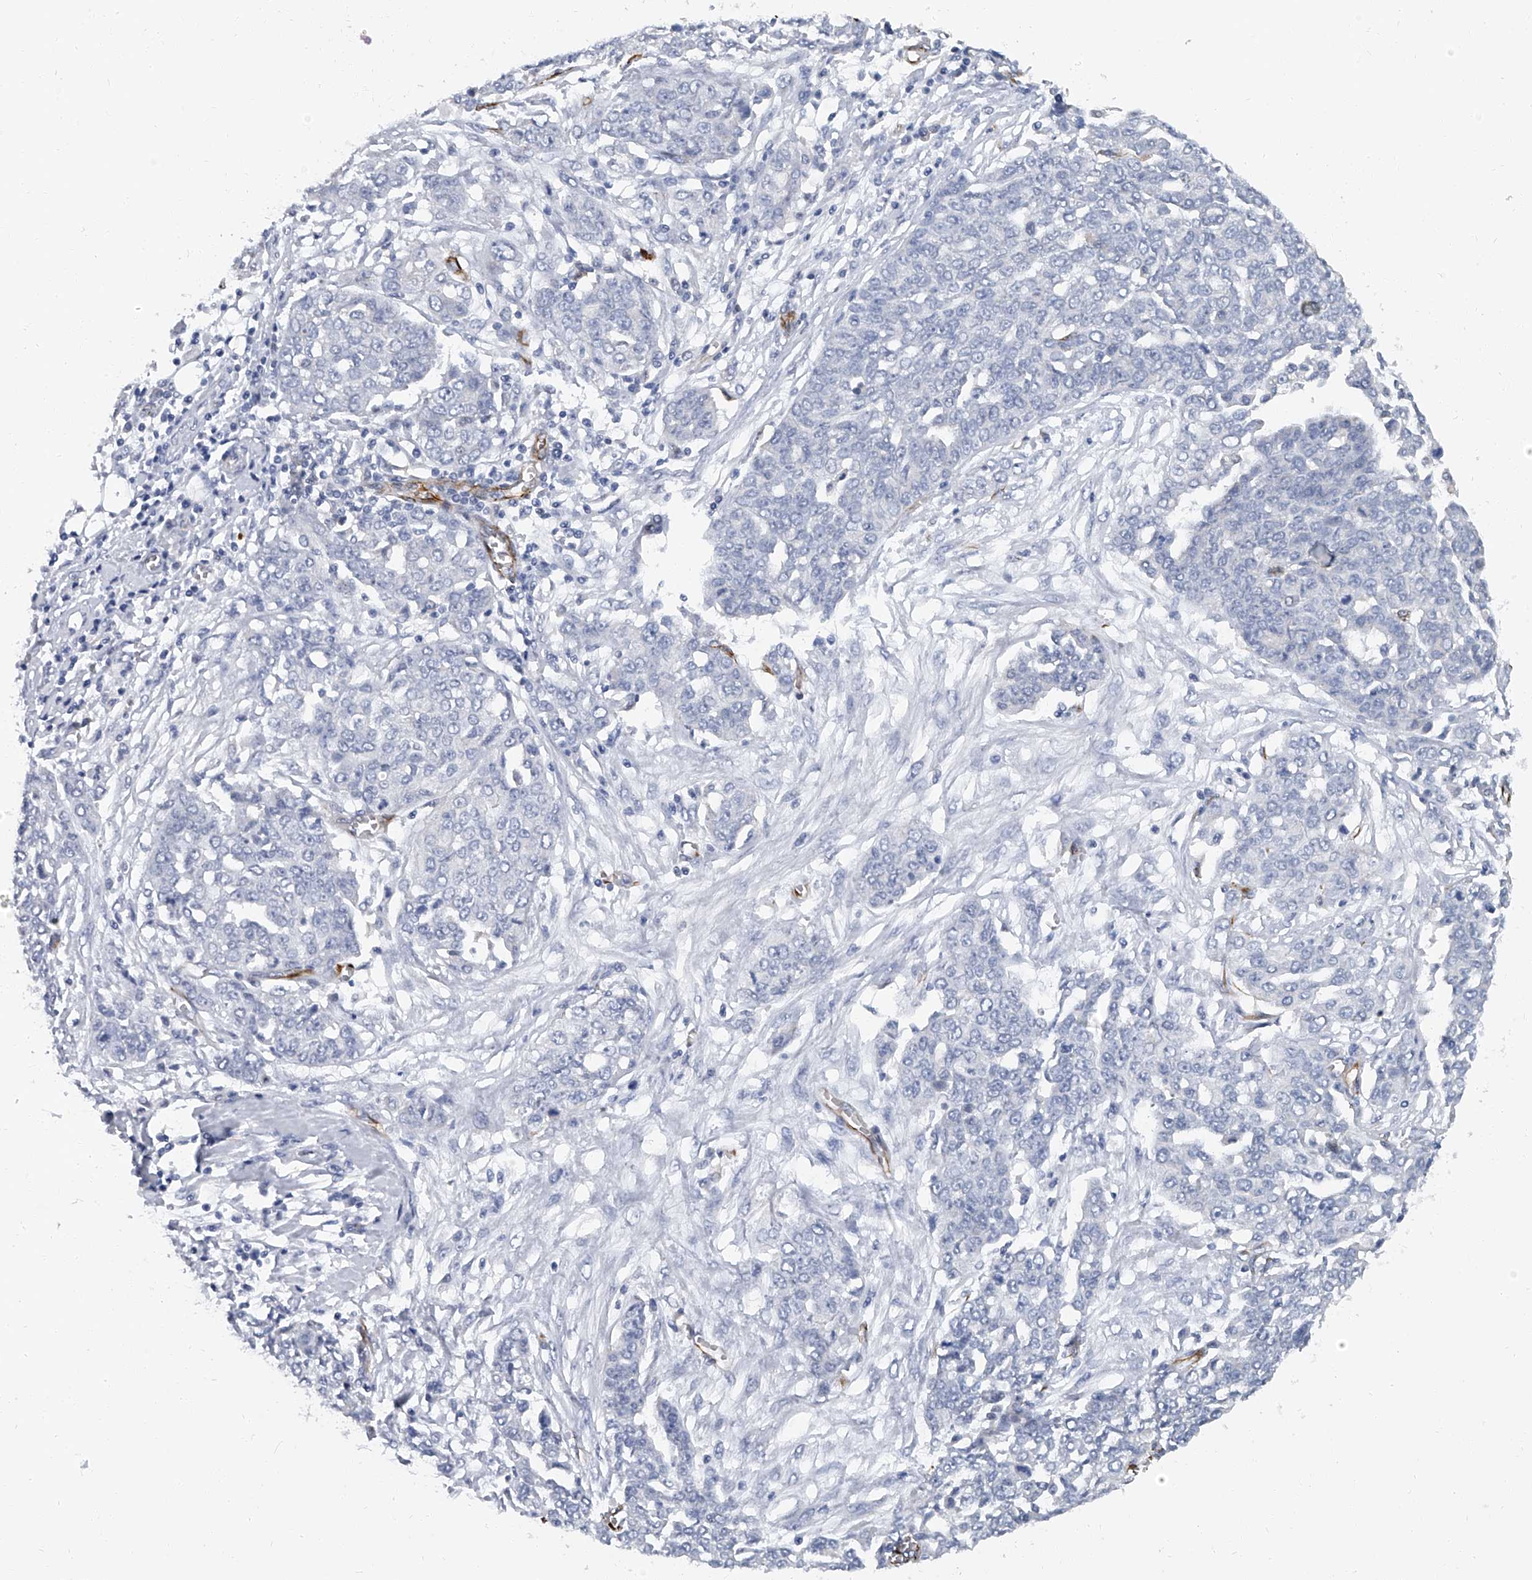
{"staining": {"intensity": "negative", "quantity": "none", "location": "none"}, "tissue": "ovarian cancer", "cell_type": "Tumor cells", "image_type": "cancer", "snomed": [{"axis": "morphology", "description": "Cystadenocarcinoma, serous, NOS"}, {"axis": "topography", "description": "Soft tissue"}, {"axis": "topography", "description": "Ovary"}], "caption": "DAB (3,3'-diaminobenzidine) immunohistochemical staining of human serous cystadenocarcinoma (ovarian) displays no significant positivity in tumor cells.", "gene": "KIRREL1", "patient": {"sex": "female", "age": 57}}